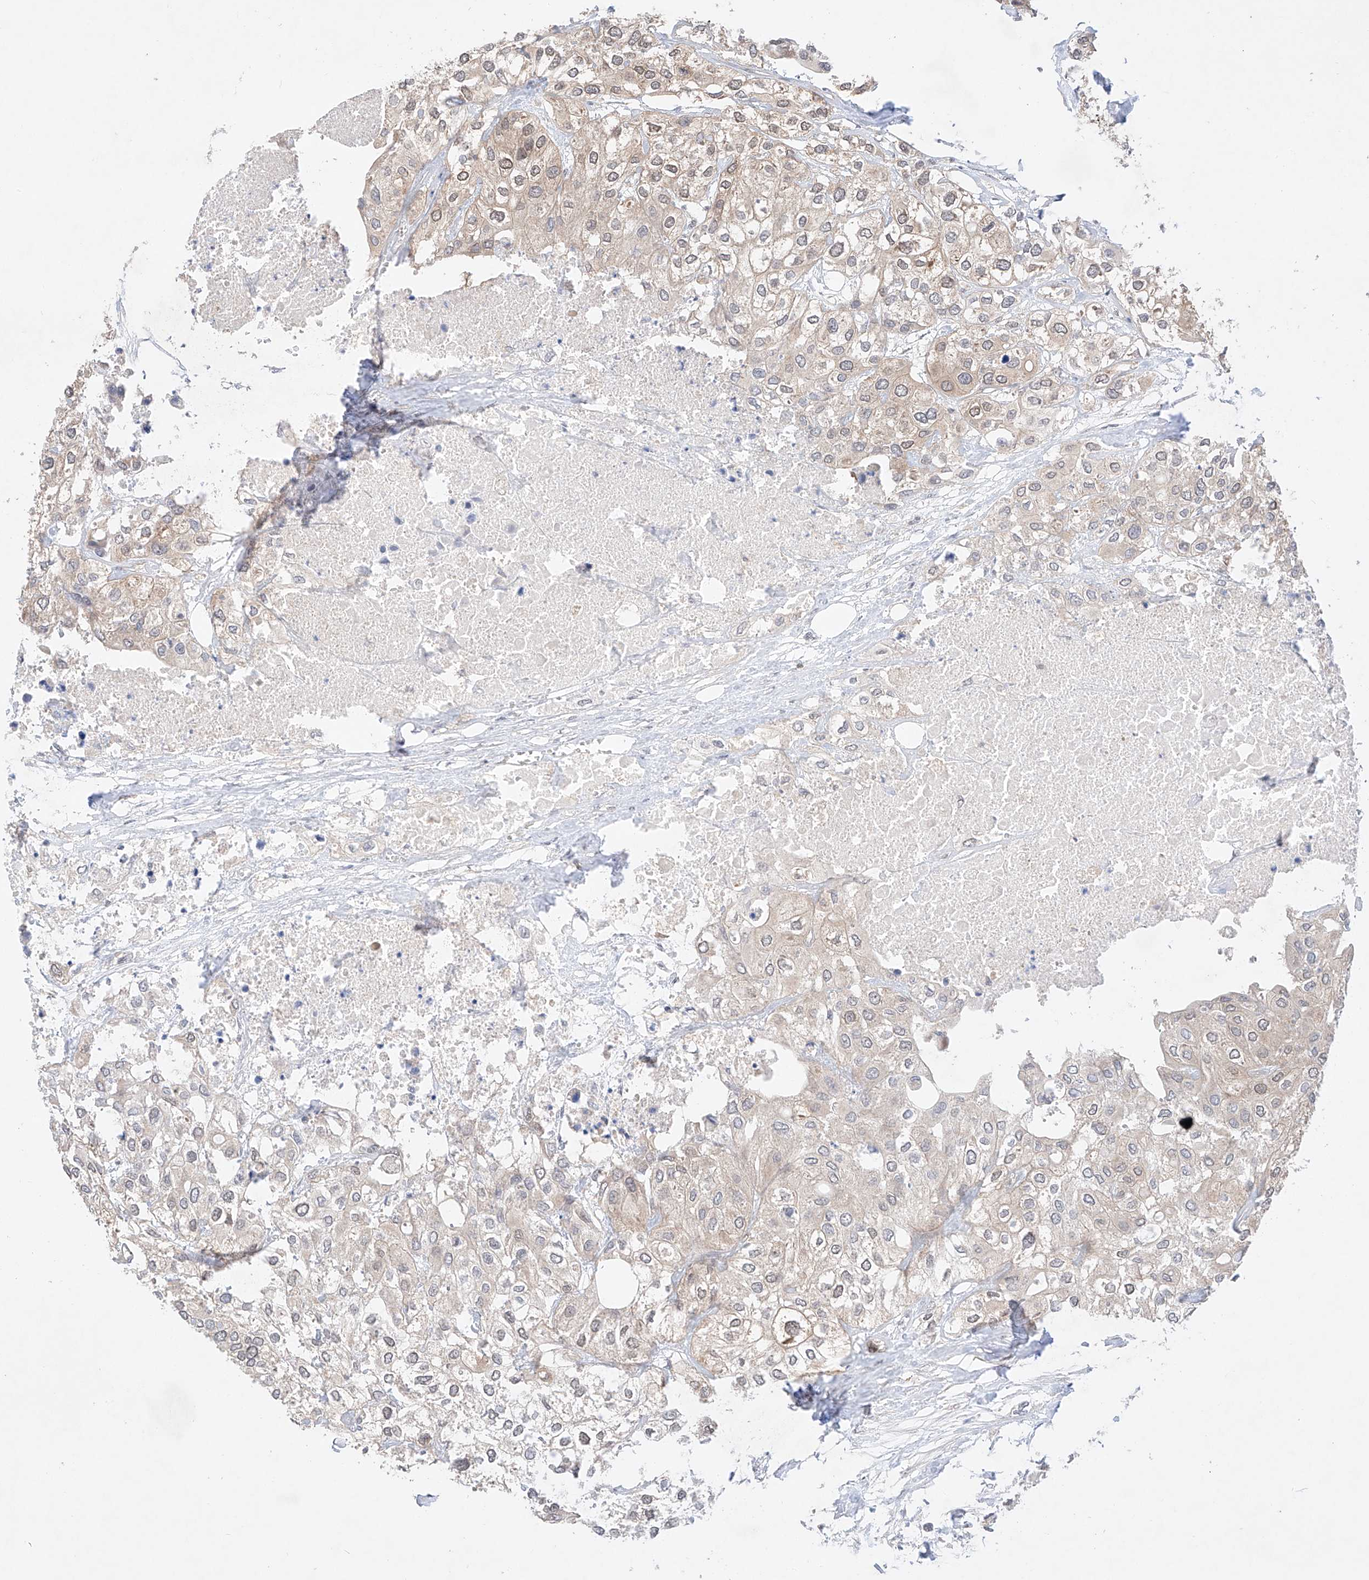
{"staining": {"intensity": "weak", "quantity": "<25%", "location": "cytoplasmic/membranous"}, "tissue": "urothelial cancer", "cell_type": "Tumor cells", "image_type": "cancer", "snomed": [{"axis": "morphology", "description": "Urothelial carcinoma, High grade"}, {"axis": "topography", "description": "Urinary bladder"}], "caption": "Immunohistochemistry (IHC) micrograph of neoplastic tissue: high-grade urothelial carcinoma stained with DAB exhibits no significant protein expression in tumor cells. (DAB (3,3'-diaminobenzidine) IHC, high magnification).", "gene": "TSR2", "patient": {"sex": "male", "age": 64}}